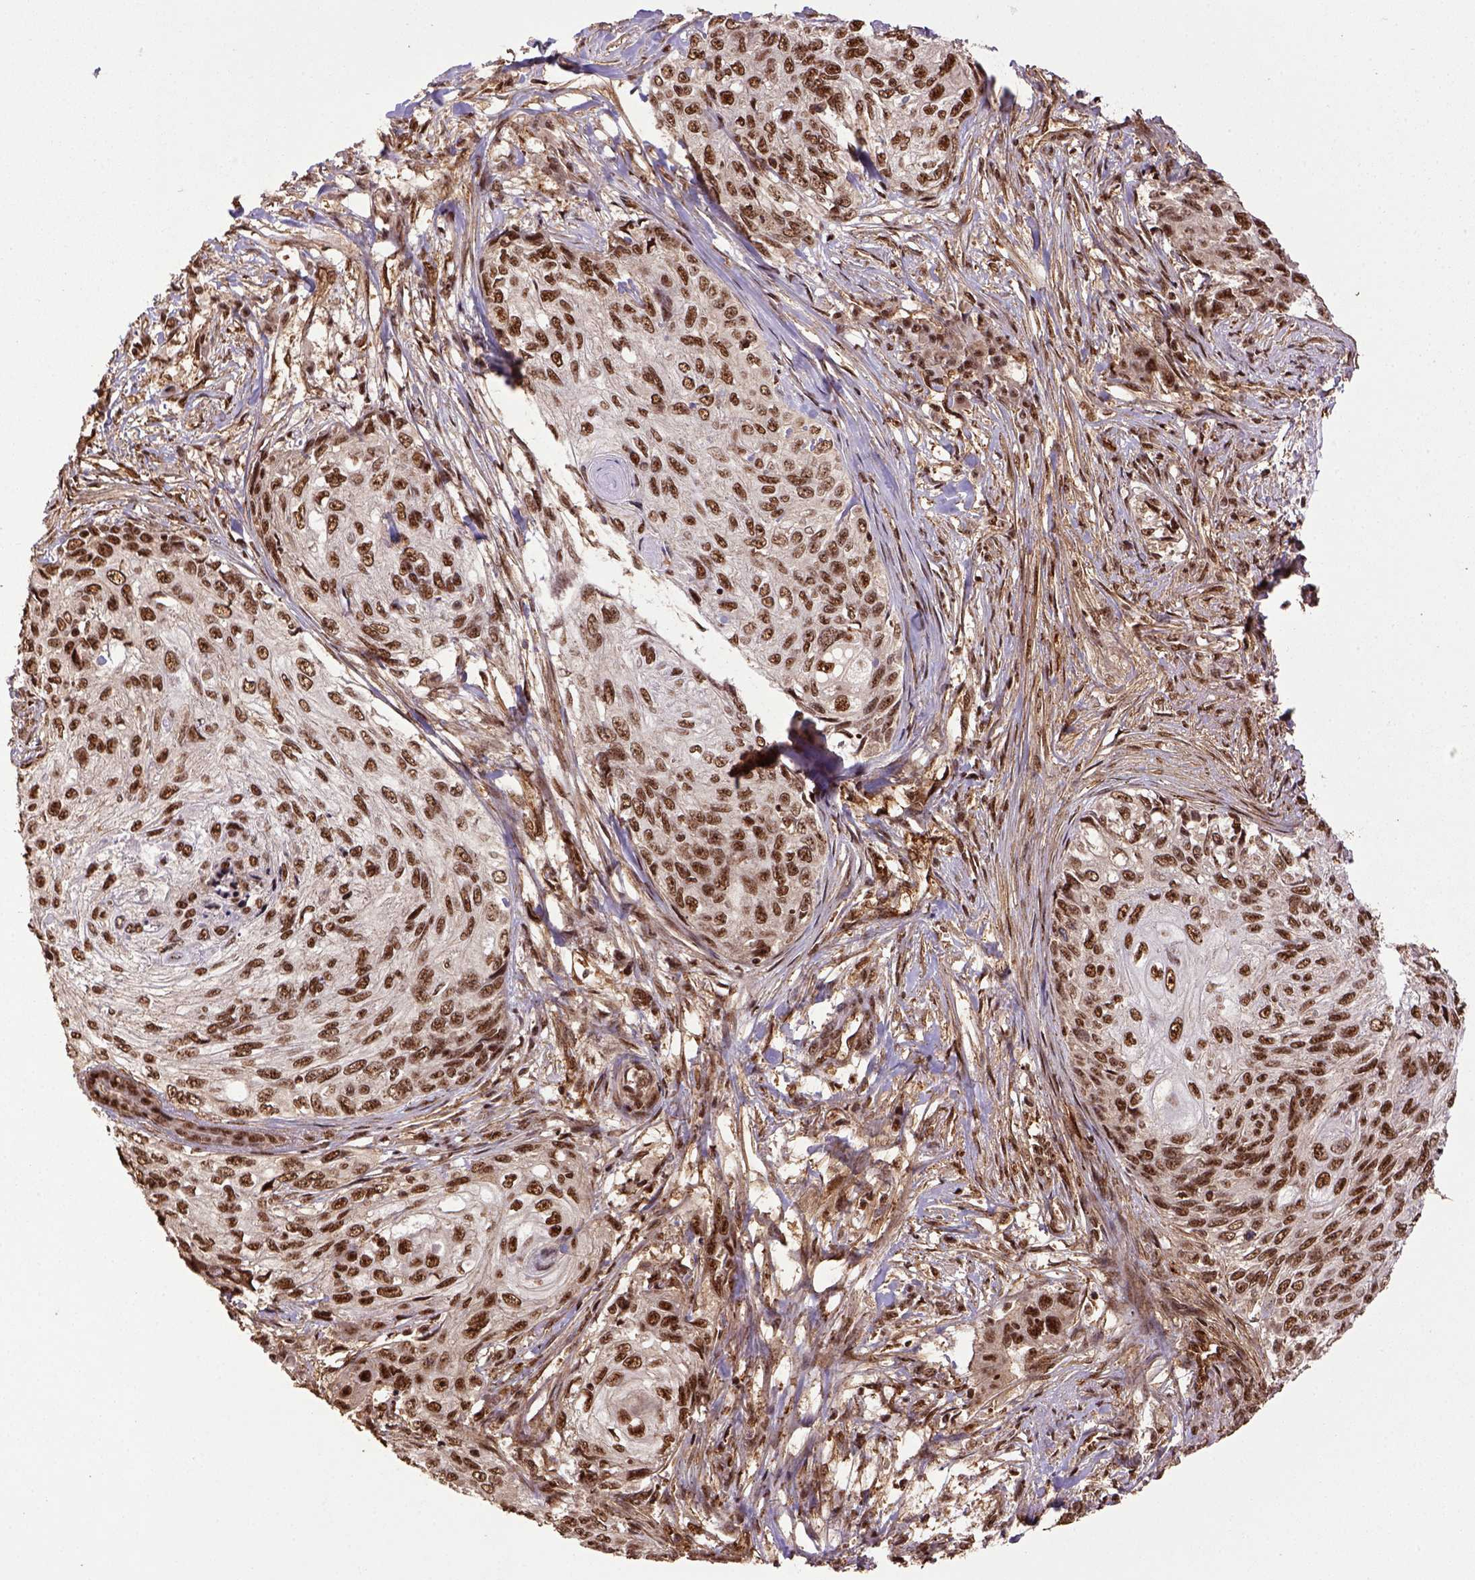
{"staining": {"intensity": "moderate", "quantity": ">75%", "location": "nuclear"}, "tissue": "skin cancer", "cell_type": "Tumor cells", "image_type": "cancer", "snomed": [{"axis": "morphology", "description": "Squamous cell carcinoma, NOS"}, {"axis": "topography", "description": "Skin"}], "caption": "Tumor cells exhibit medium levels of moderate nuclear positivity in about >75% of cells in human skin cancer (squamous cell carcinoma).", "gene": "PPIG", "patient": {"sex": "male", "age": 92}}